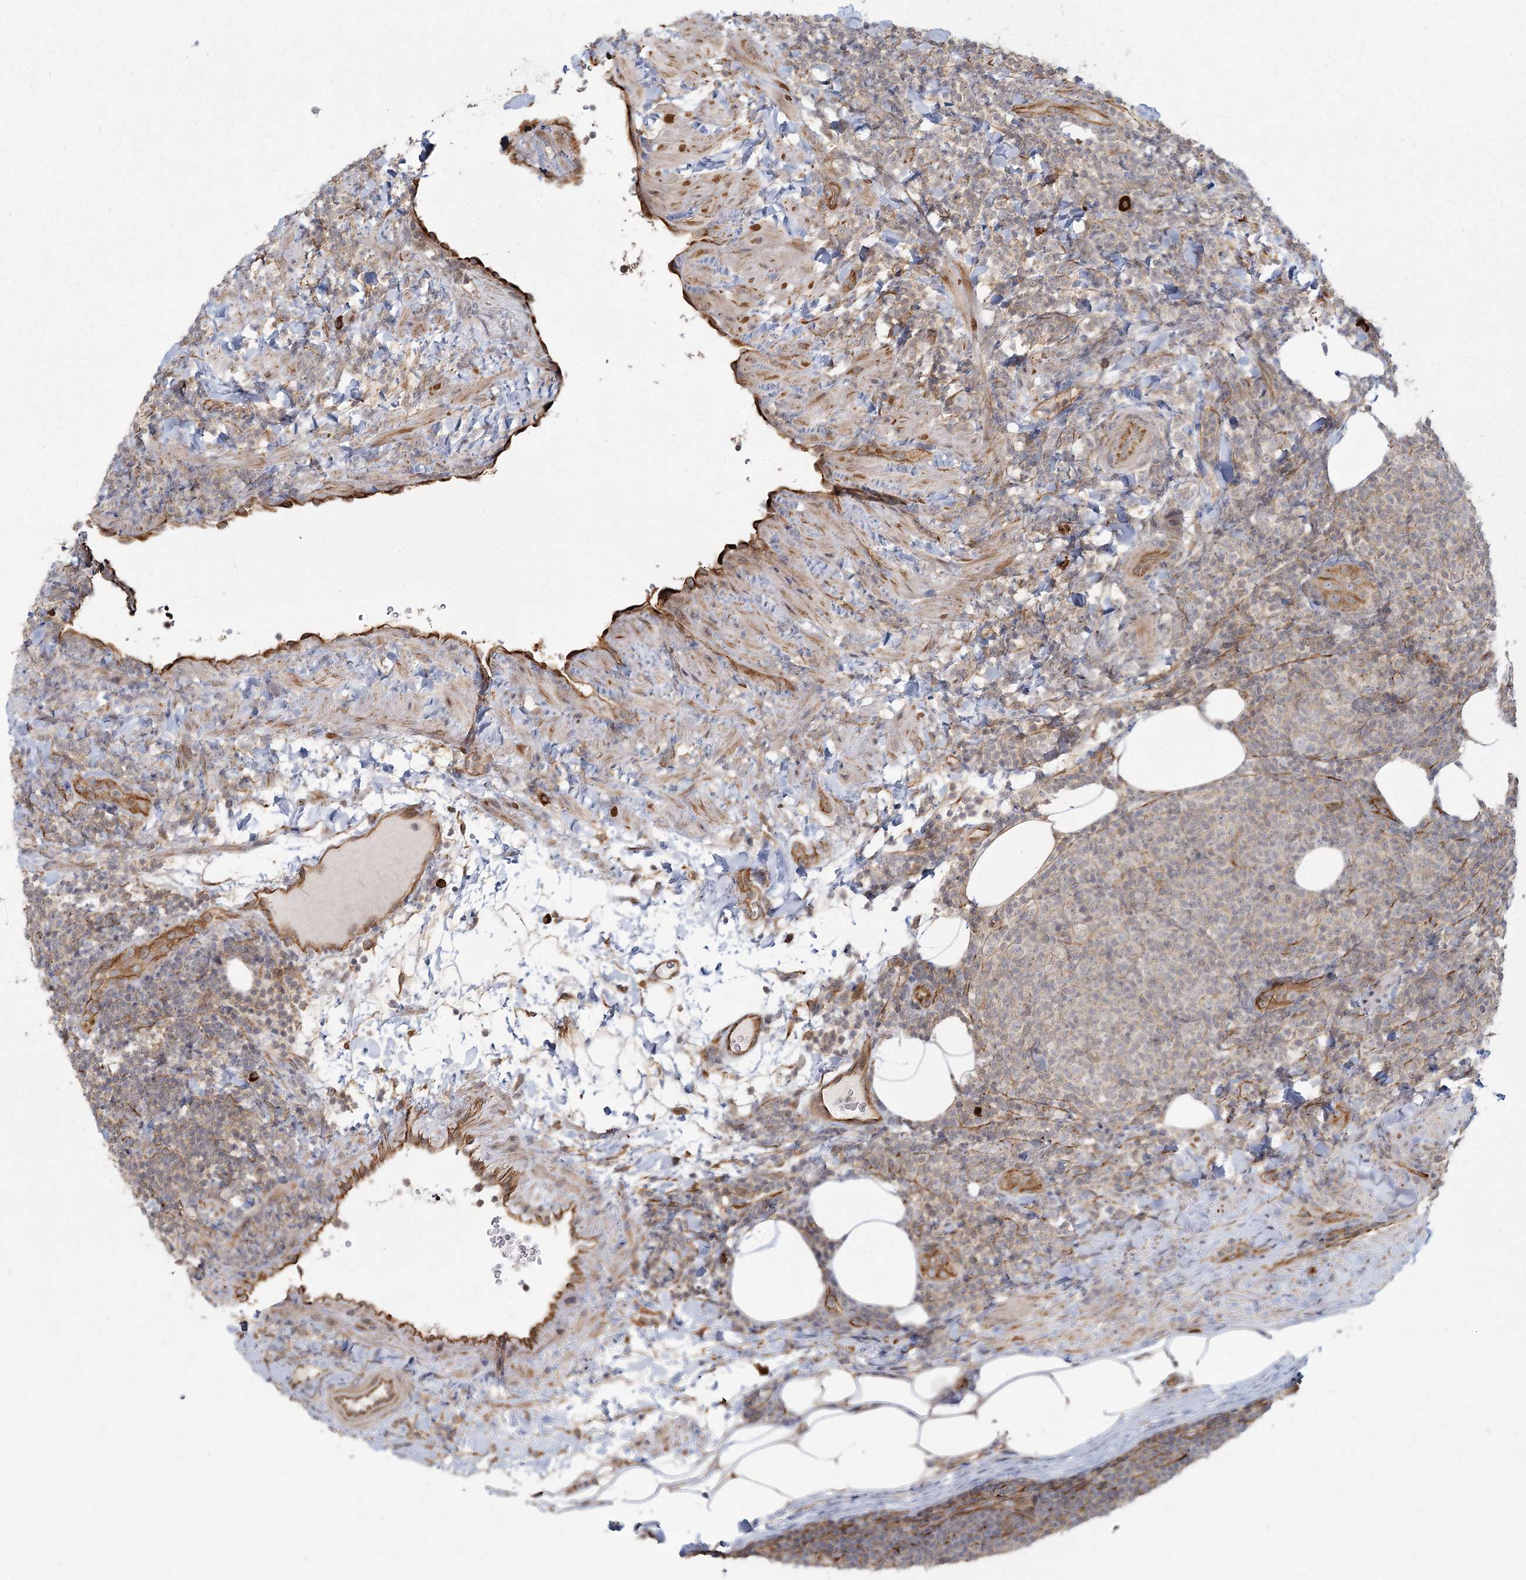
{"staining": {"intensity": "weak", "quantity": "25%-75%", "location": "cytoplasmic/membranous"}, "tissue": "lymphoma", "cell_type": "Tumor cells", "image_type": "cancer", "snomed": [{"axis": "morphology", "description": "Malignant lymphoma, non-Hodgkin's type, Low grade"}, {"axis": "topography", "description": "Lymph node"}], "caption": "This is a histology image of immunohistochemistry staining of low-grade malignant lymphoma, non-Hodgkin's type, which shows weak staining in the cytoplasmic/membranous of tumor cells.", "gene": "AP2M1", "patient": {"sex": "male", "age": 66}}